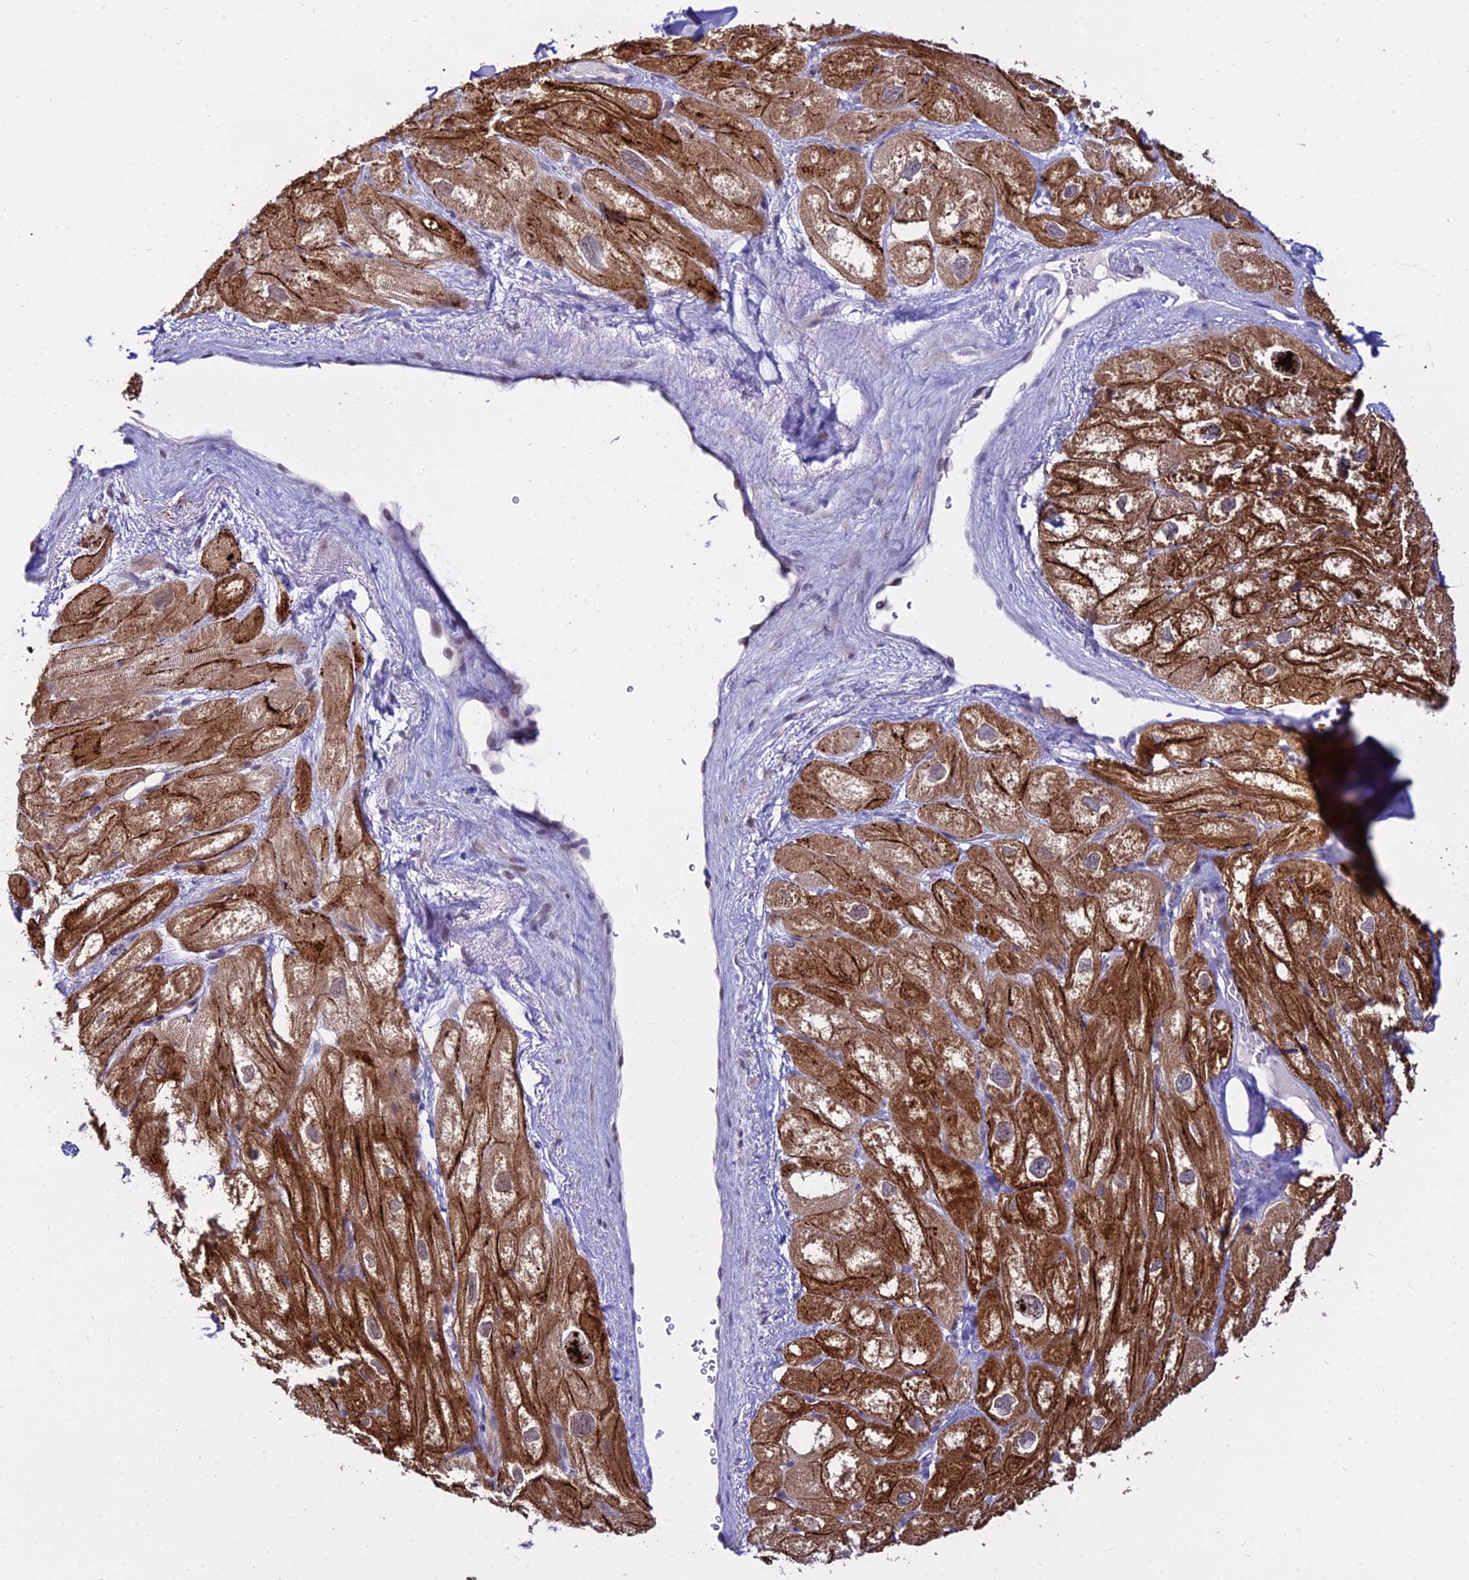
{"staining": {"intensity": "strong", "quantity": ">75%", "location": "cytoplasmic/membranous"}, "tissue": "heart muscle", "cell_type": "Cardiomyocytes", "image_type": "normal", "snomed": [{"axis": "morphology", "description": "Normal tissue, NOS"}, {"axis": "topography", "description": "Heart"}], "caption": "Immunohistochemical staining of unremarkable heart muscle reveals strong cytoplasmic/membranous protein expression in about >75% of cardiomyocytes. (IHC, brightfield microscopy, high magnification).", "gene": "C6orf163", "patient": {"sex": "male", "age": 50}}